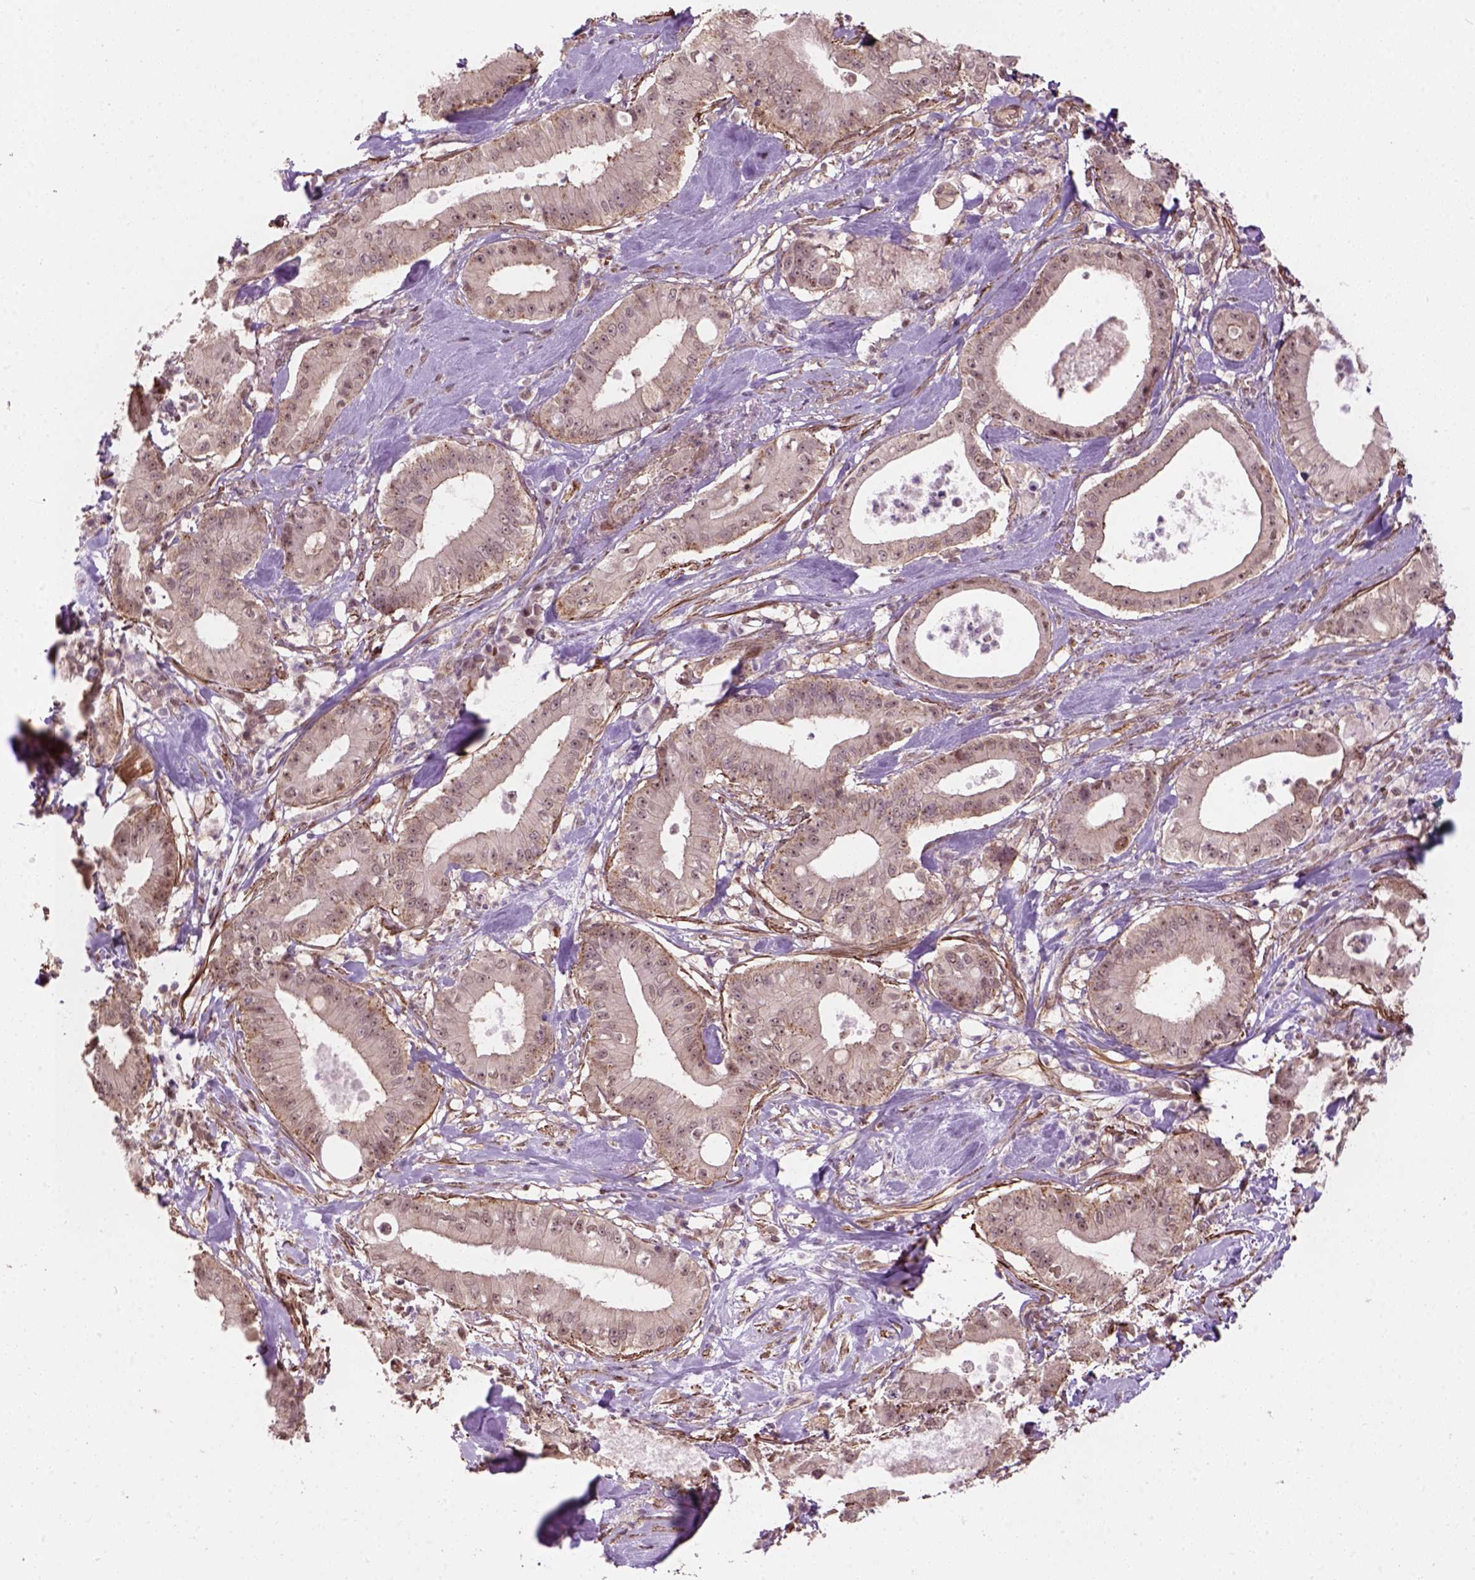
{"staining": {"intensity": "weak", "quantity": ">75%", "location": "cytoplasmic/membranous,nuclear"}, "tissue": "pancreatic cancer", "cell_type": "Tumor cells", "image_type": "cancer", "snomed": [{"axis": "morphology", "description": "Adenocarcinoma, NOS"}, {"axis": "topography", "description": "Pancreas"}], "caption": "High-magnification brightfield microscopy of pancreatic cancer (adenocarcinoma) stained with DAB (brown) and counterstained with hematoxylin (blue). tumor cells exhibit weak cytoplasmic/membranous and nuclear expression is identified in approximately>75% of cells.", "gene": "PSMD11", "patient": {"sex": "male", "age": 71}}